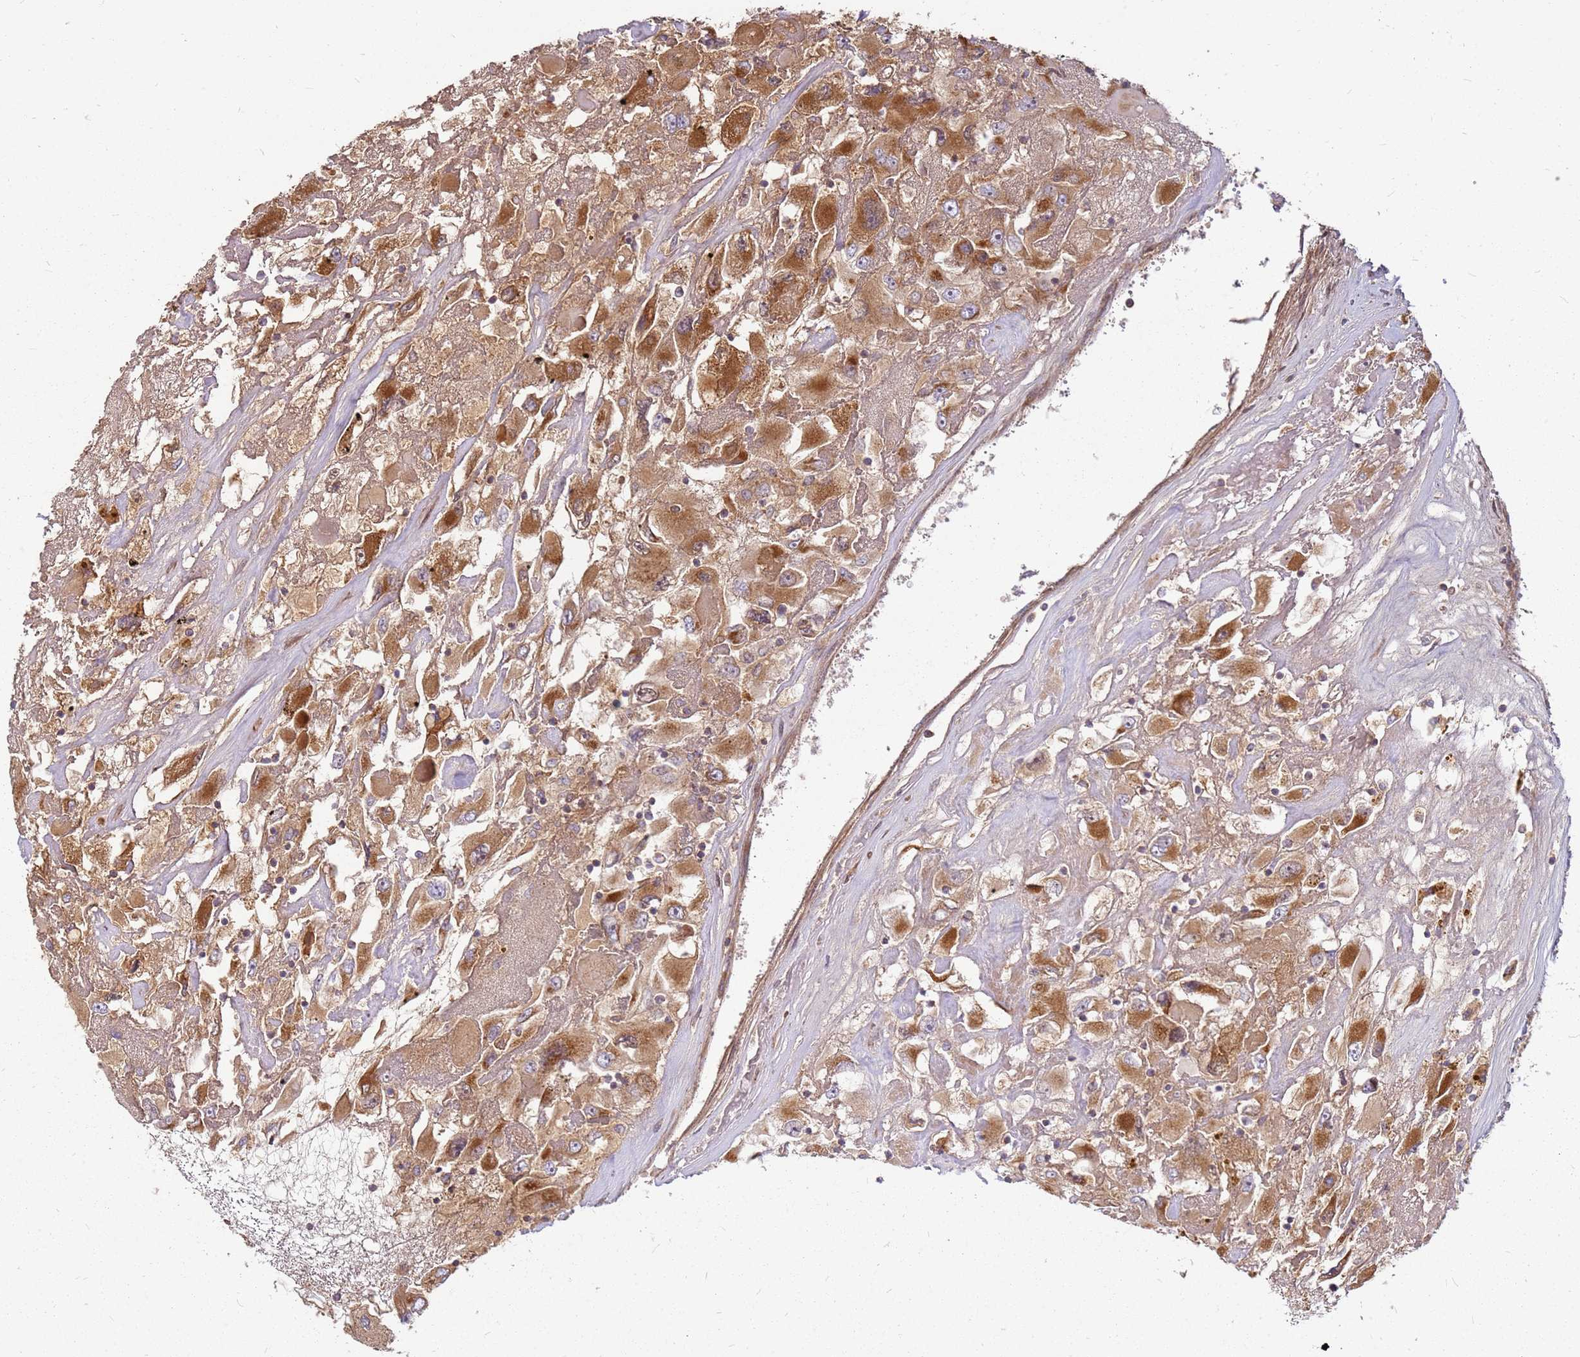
{"staining": {"intensity": "strong", "quantity": ">75%", "location": "cytoplasmic/membranous"}, "tissue": "renal cancer", "cell_type": "Tumor cells", "image_type": "cancer", "snomed": [{"axis": "morphology", "description": "Adenocarcinoma, NOS"}, {"axis": "topography", "description": "Kidney"}], "caption": "There is high levels of strong cytoplasmic/membranous staining in tumor cells of renal adenocarcinoma, as demonstrated by immunohistochemical staining (brown color).", "gene": "CCDC159", "patient": {"sex": "female", "age": 52}}